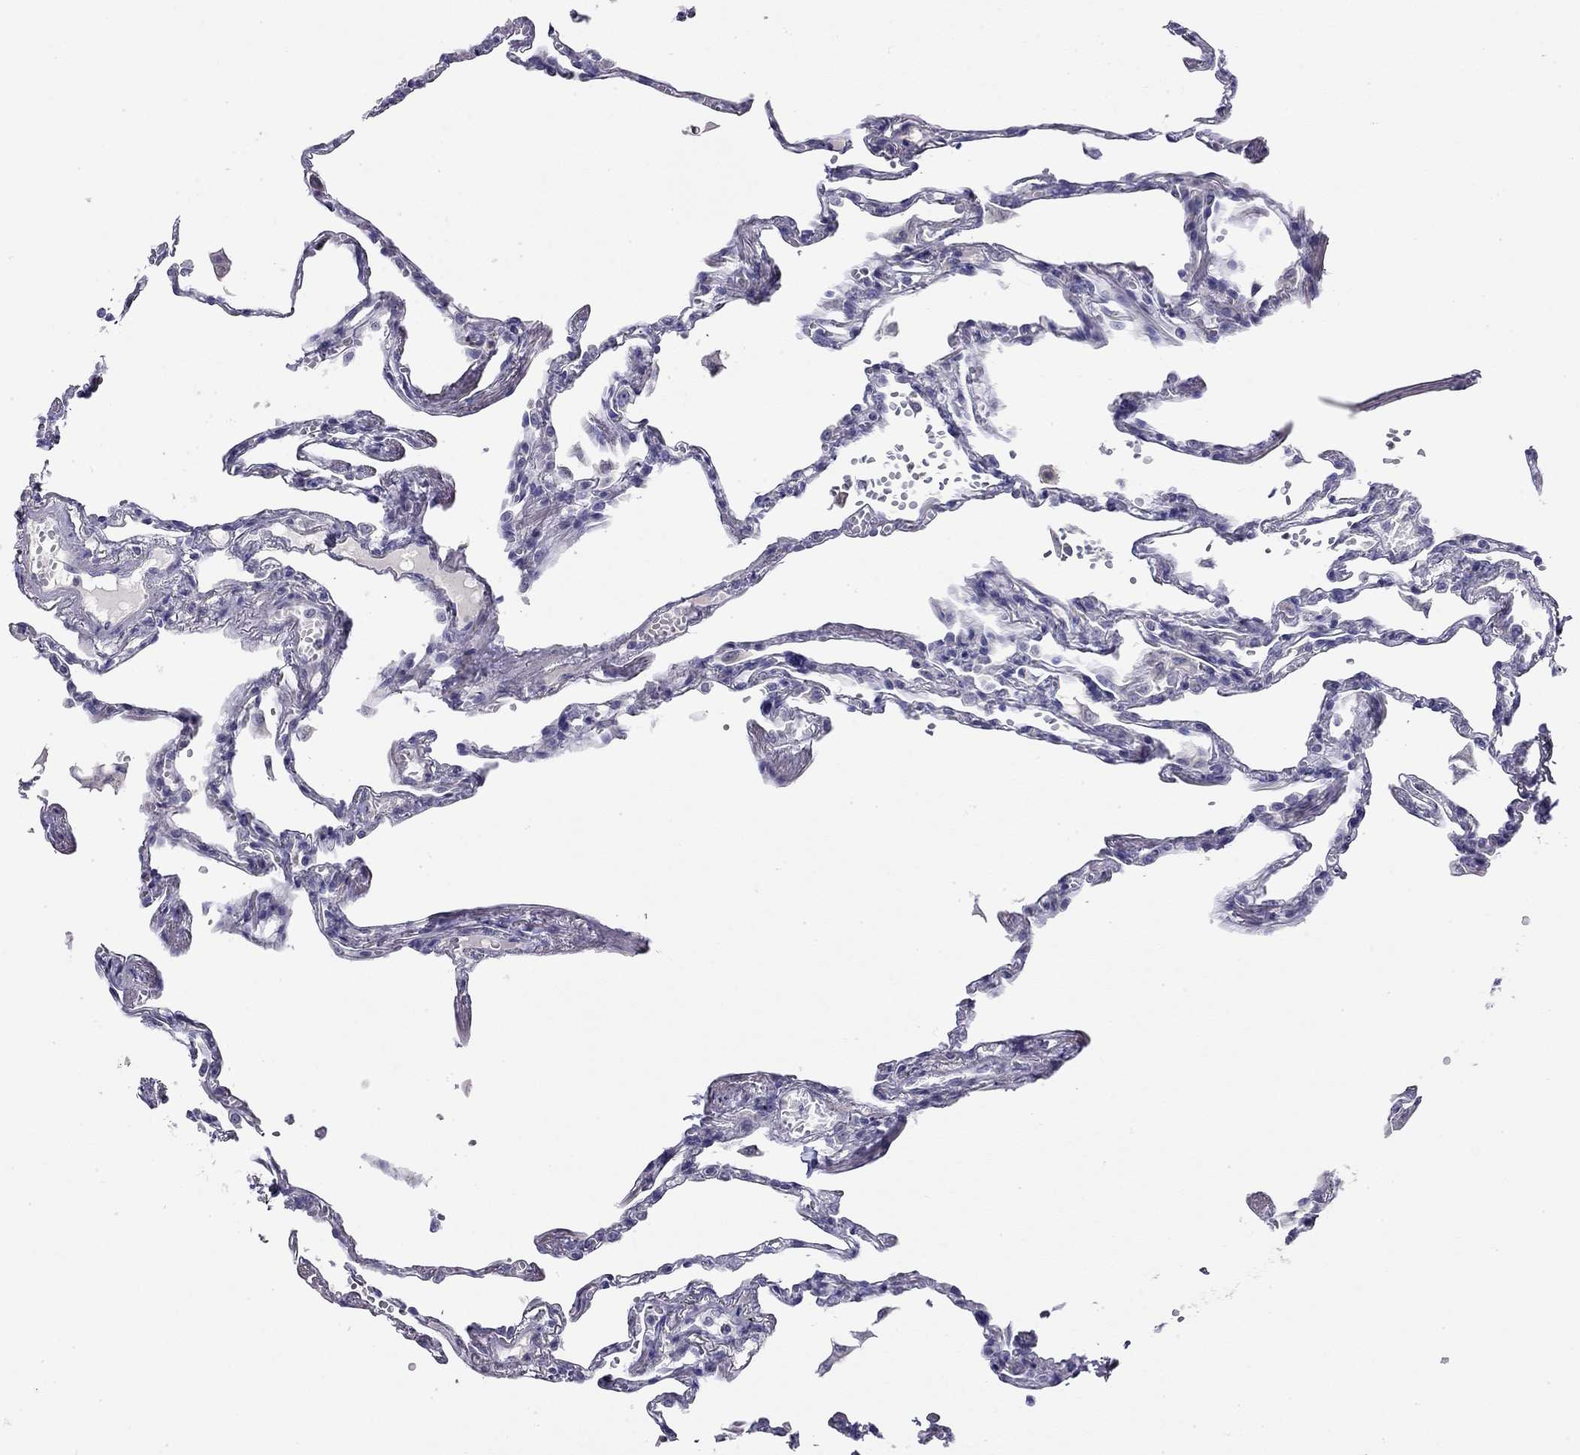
{"staining": {"intensity": "negative", "quantity": "none", "location": "none"}, "tissue": "lung", "cell_type": "Alveolar cells", "image_type": "normal", "snomed": [{"axis": "morphology", "description": "Normal tissue, NOS"}, {"axis": "topography", "description": "Lung"}], "caption": "The IHC image has no significant staining in alveolar cells of lung. (Brightfield microscopy of DAB immunohistochemistry (IHC) at high magnification).", "gene": "RTL1", "patient": {"sex": "male", "age": 78}}